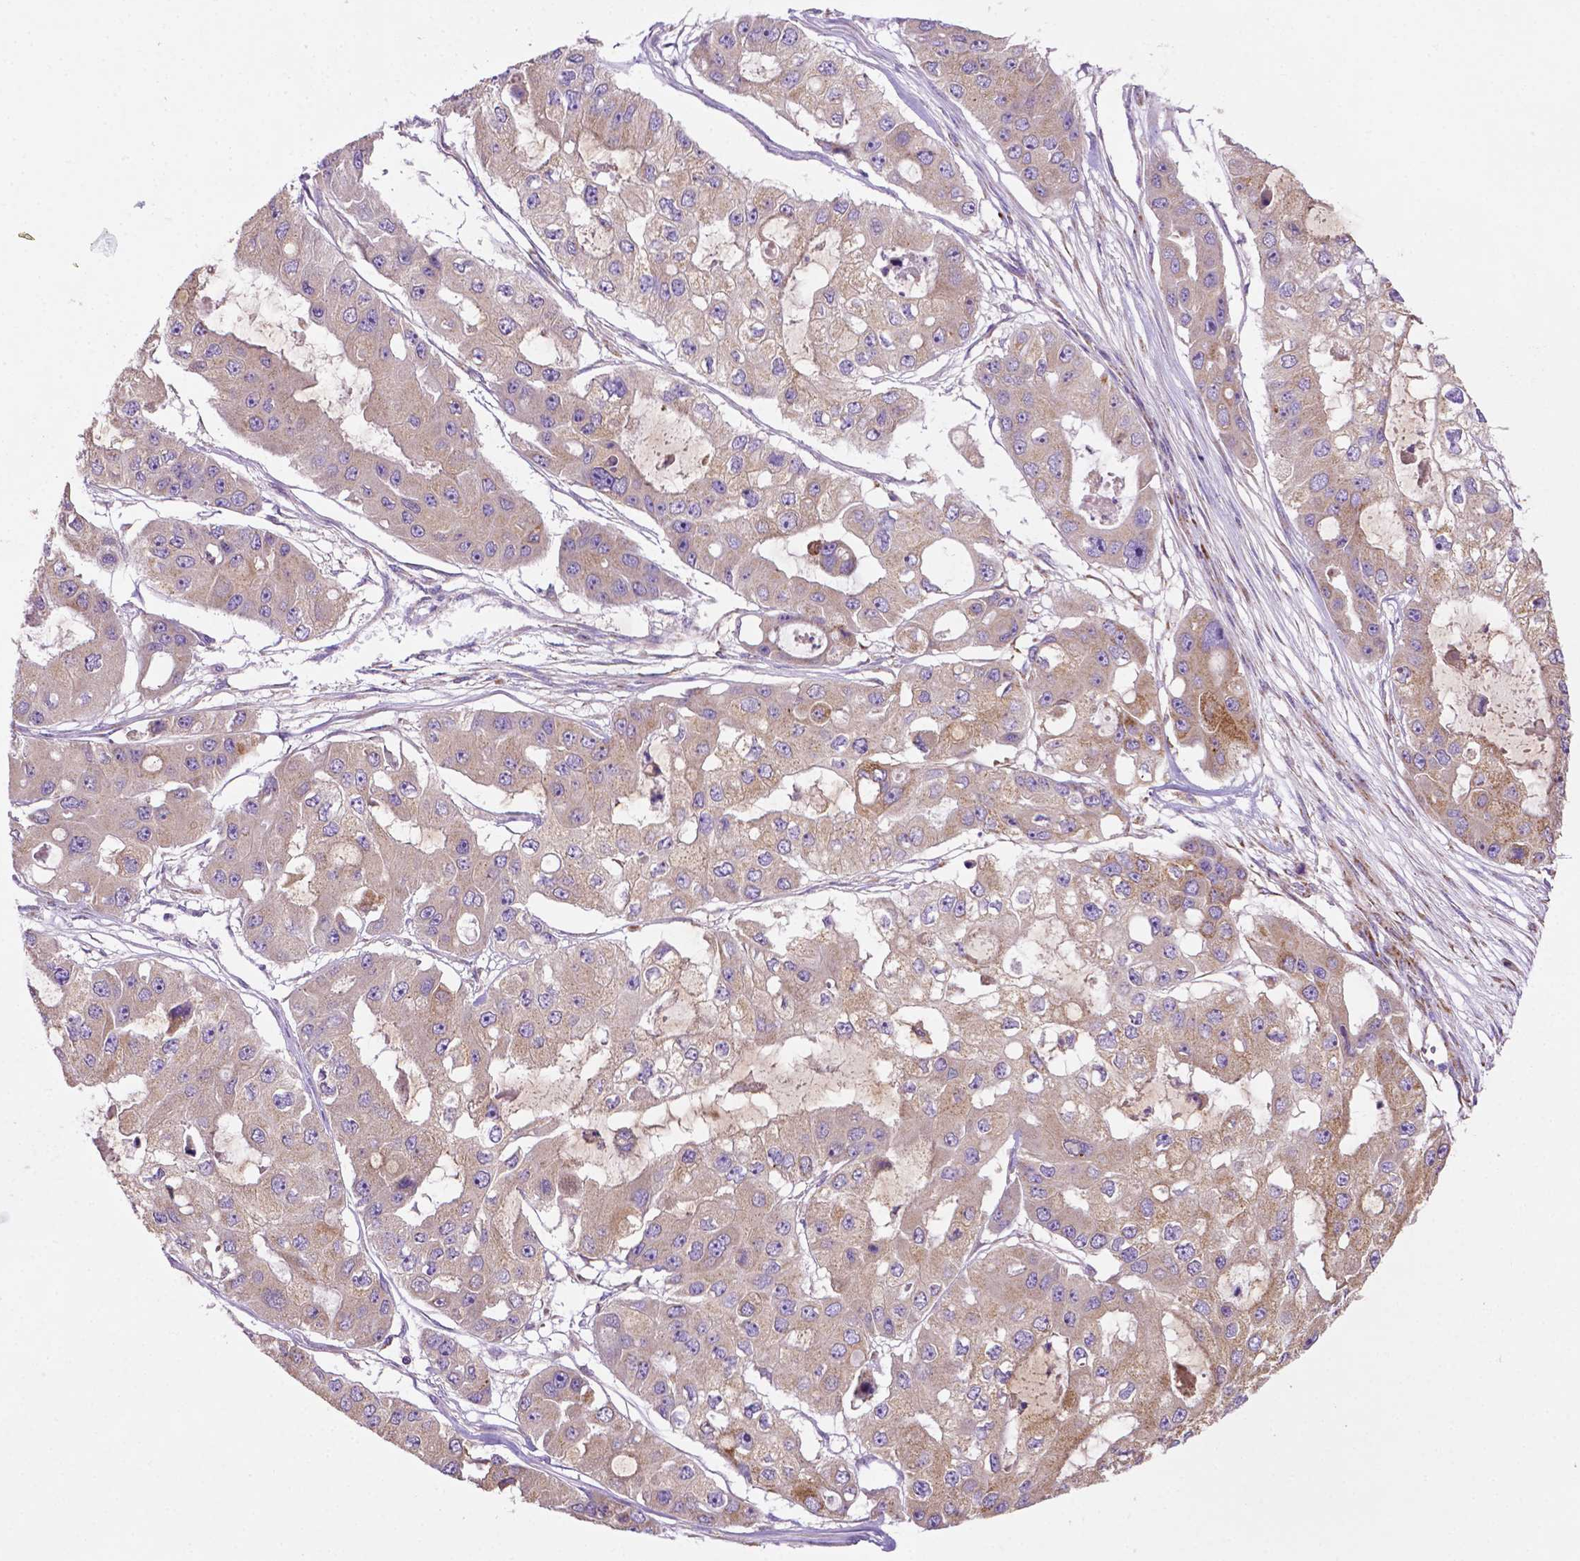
{"staining": {"intensity": "negative", "quantity": "none", "location": "none"}, "tissue": "ovarian cancer", "cell_type": "Tumor cells", "image_type": "cancer", "snomed": [{"axis": "morphology", "description": "Cystadenocarcinoma, serous, NOS"}, {"axis": "topography", "description": "Ovary"}], "caption": "IHC of ovarian cancer reveals no expression in tumor cells.", "gene": "ILVBL", "patient": {"sex": "female", "age": 56}}